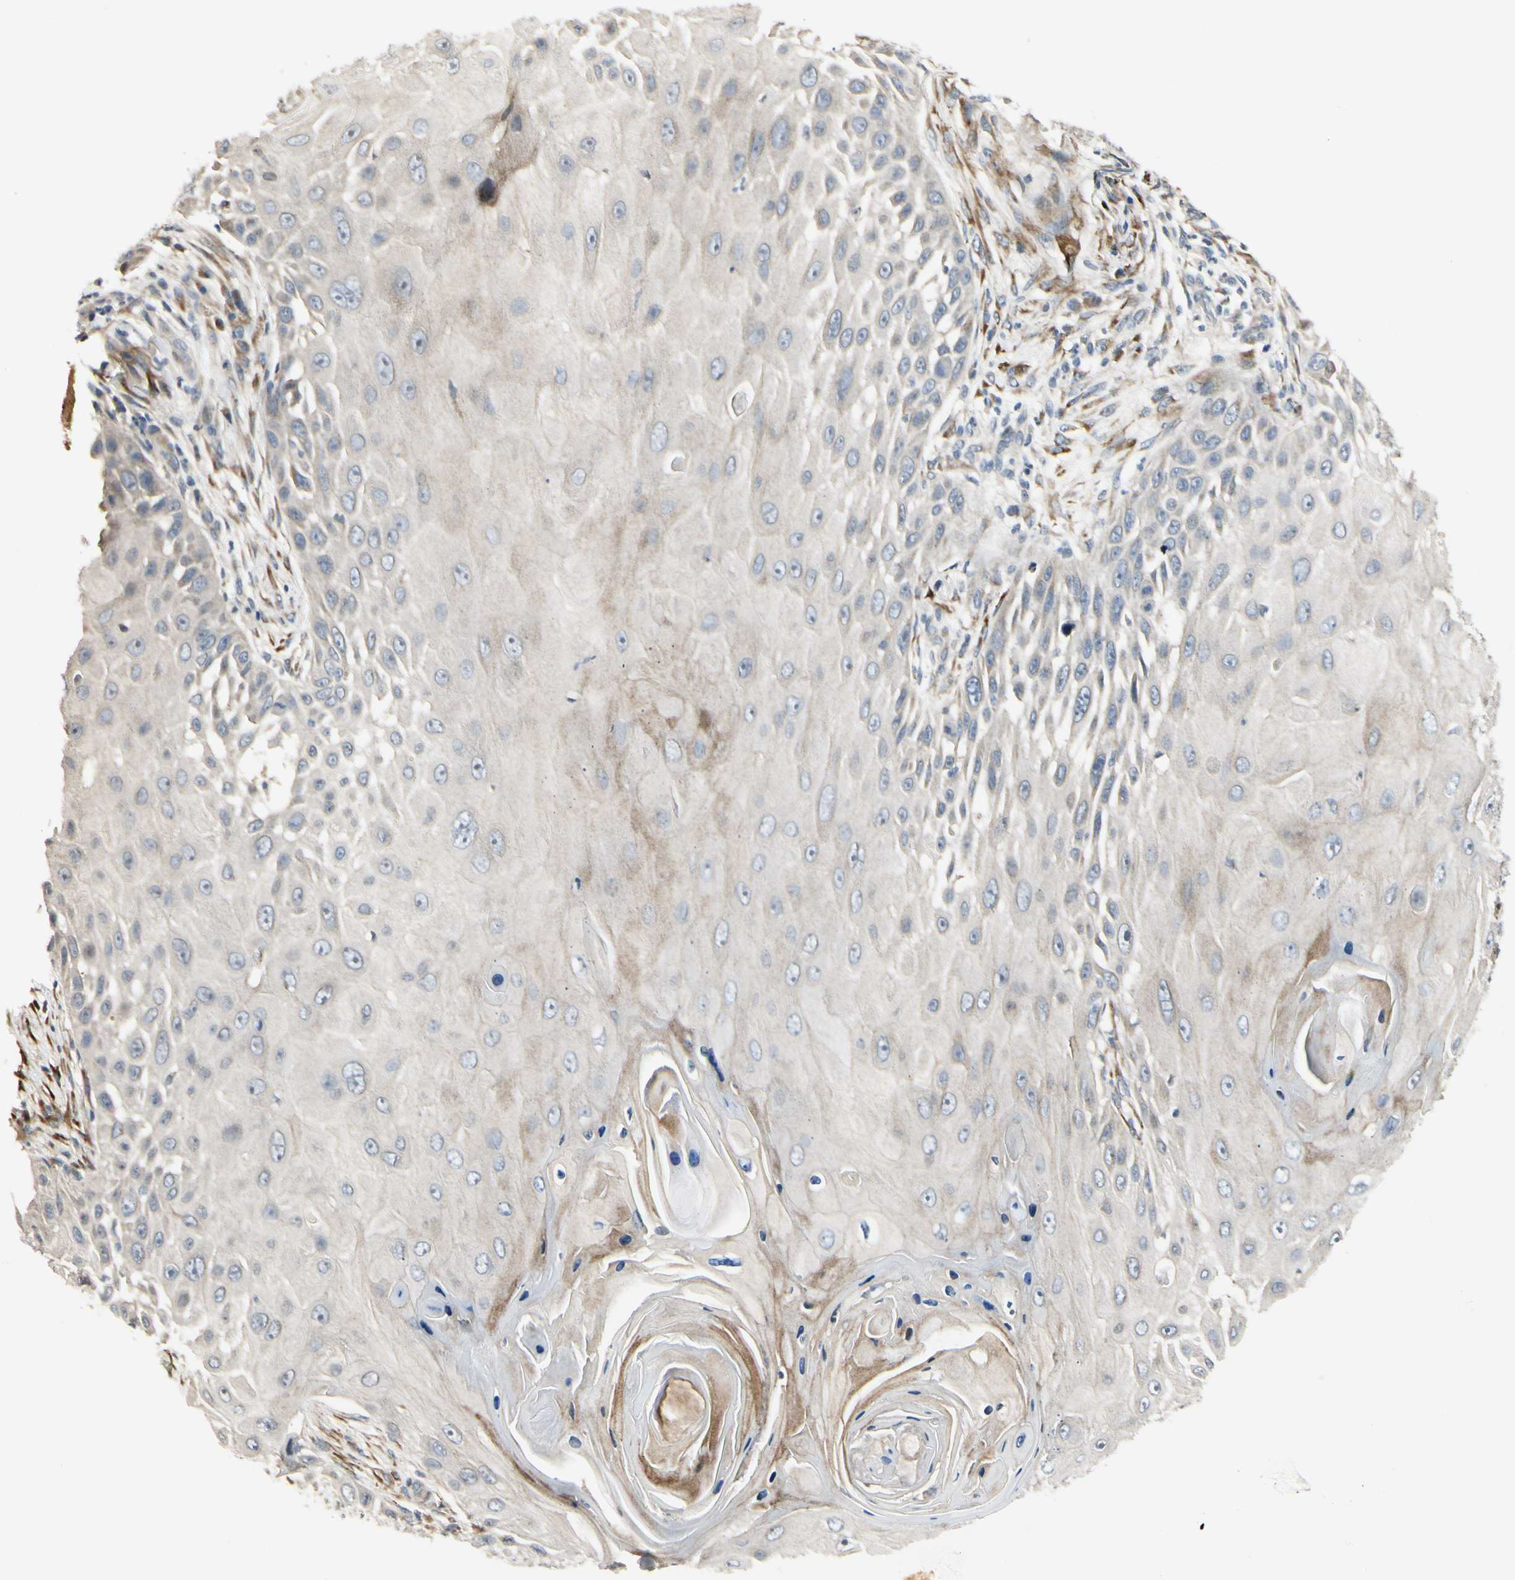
{"staining": {"intensity": "weak", "quantity": "<25%", "location": "cytoplasmic/membranous"}, "tissue": "skin cancer", "cell_type": "Tumor cells", "image_type": "cancer", "snomed": [{"axis": "morphology", "description": "Squamous cell carcinoma, NOS"}, {"axis": "topography", "description": "Skin"}], "caption": "Immunohistochemistry (IHC) of skin squamous cell carcinoma displays no positivity in tumor cells.", "gene": "P4HA3", "patient": {"sex": "female", "age": 44}}